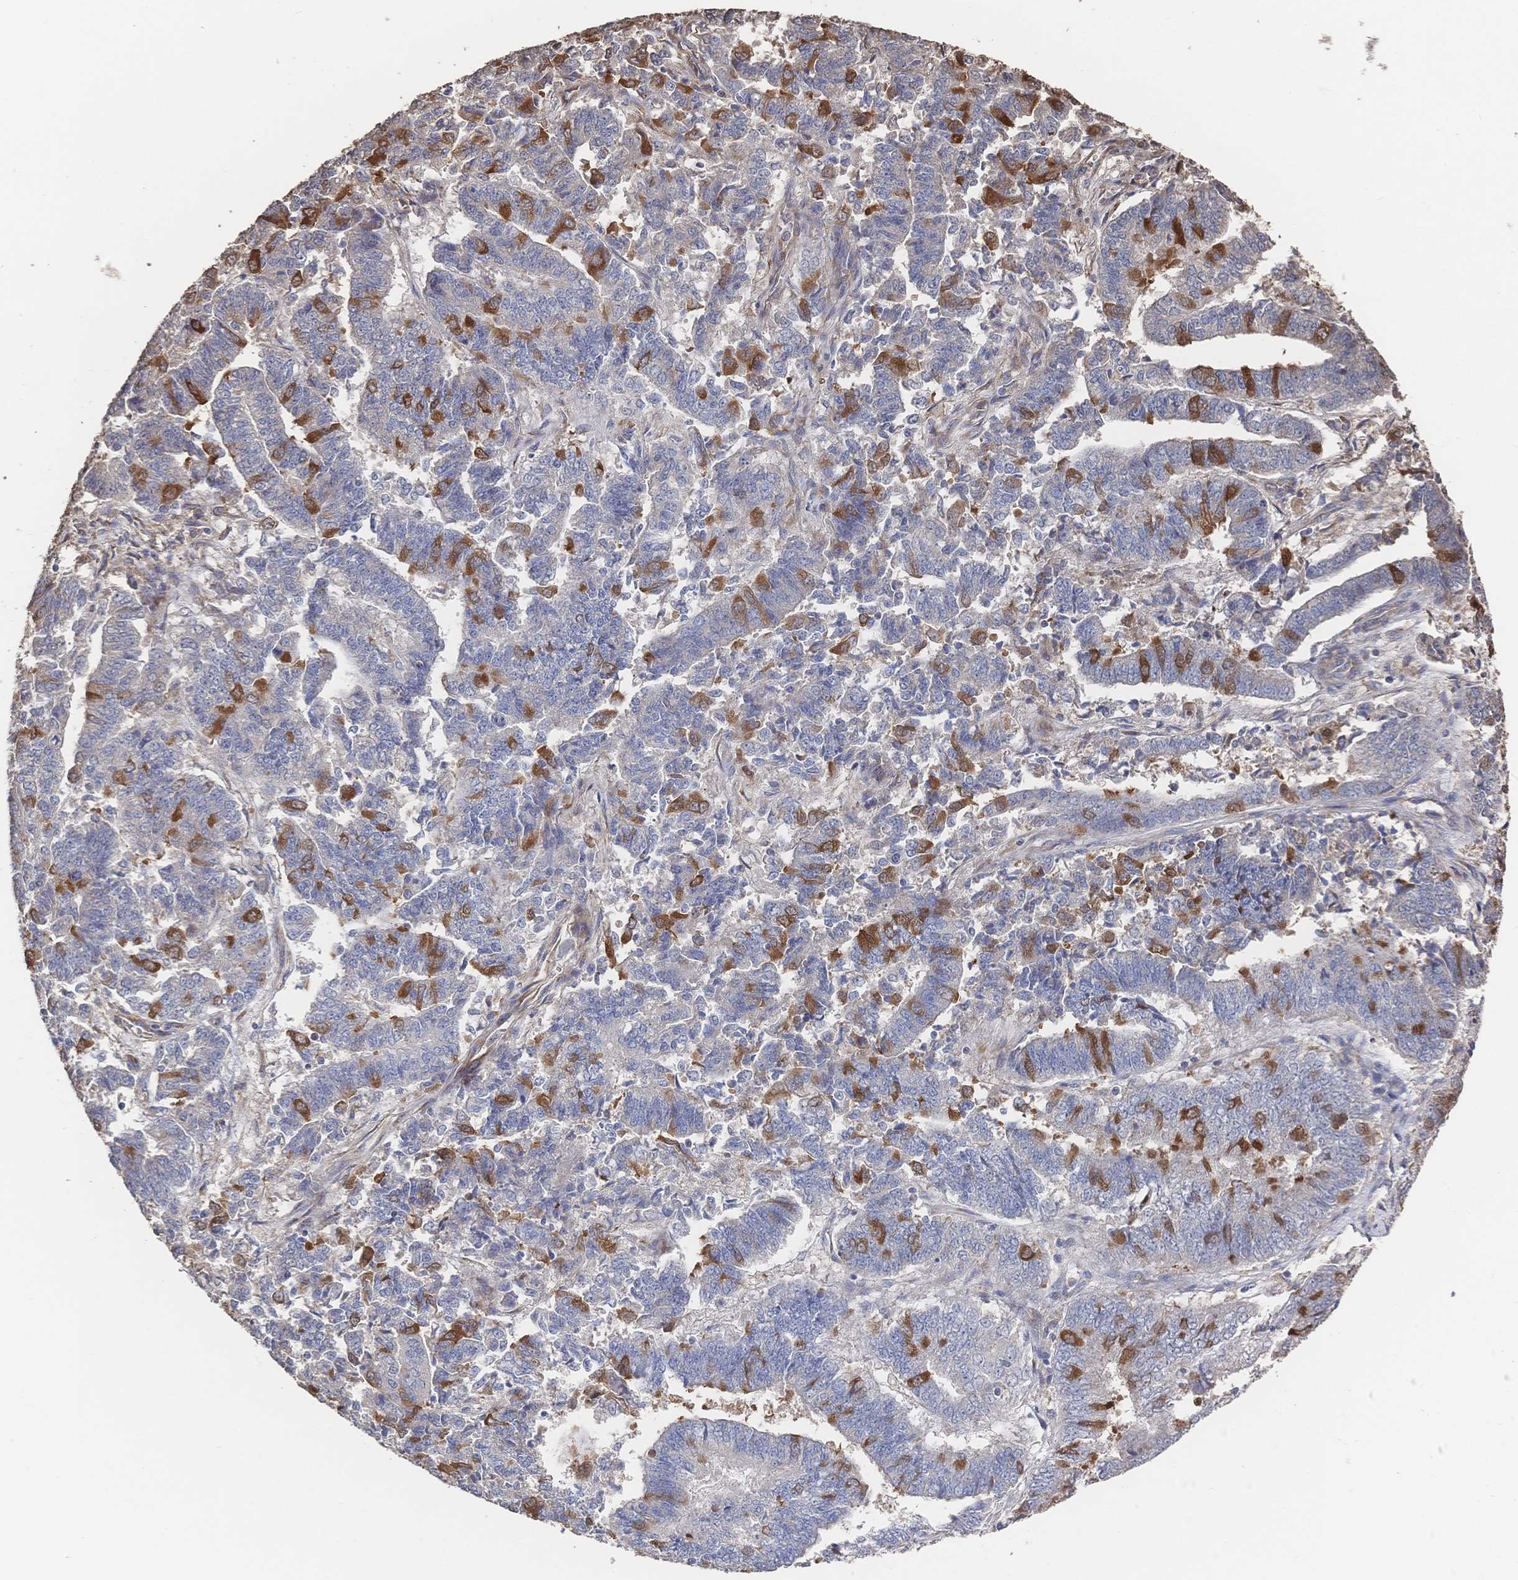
{"staining": {"intensity": "moderate", "quantity": "<25%", "location": "cytoplasmic/membranous"}, "tissue": "endometrial cancer", "cell_type": "Tumor cells", "image_type": "cancer", "snomed": [{"axis": "morphology", "description": "Adenocarcinoma, NOS"}, {"axis": "topography", "description": "Endometrium"}], "caption": "Human adenocarcinoma (endometrial) stained for a protein (brown) reveals moderate cytoplasmic/membranous positive positivity in approximately <25% of tumor cells.", "gene": "DNAJA4", "patient": {"sex": "female", "age": 72}}